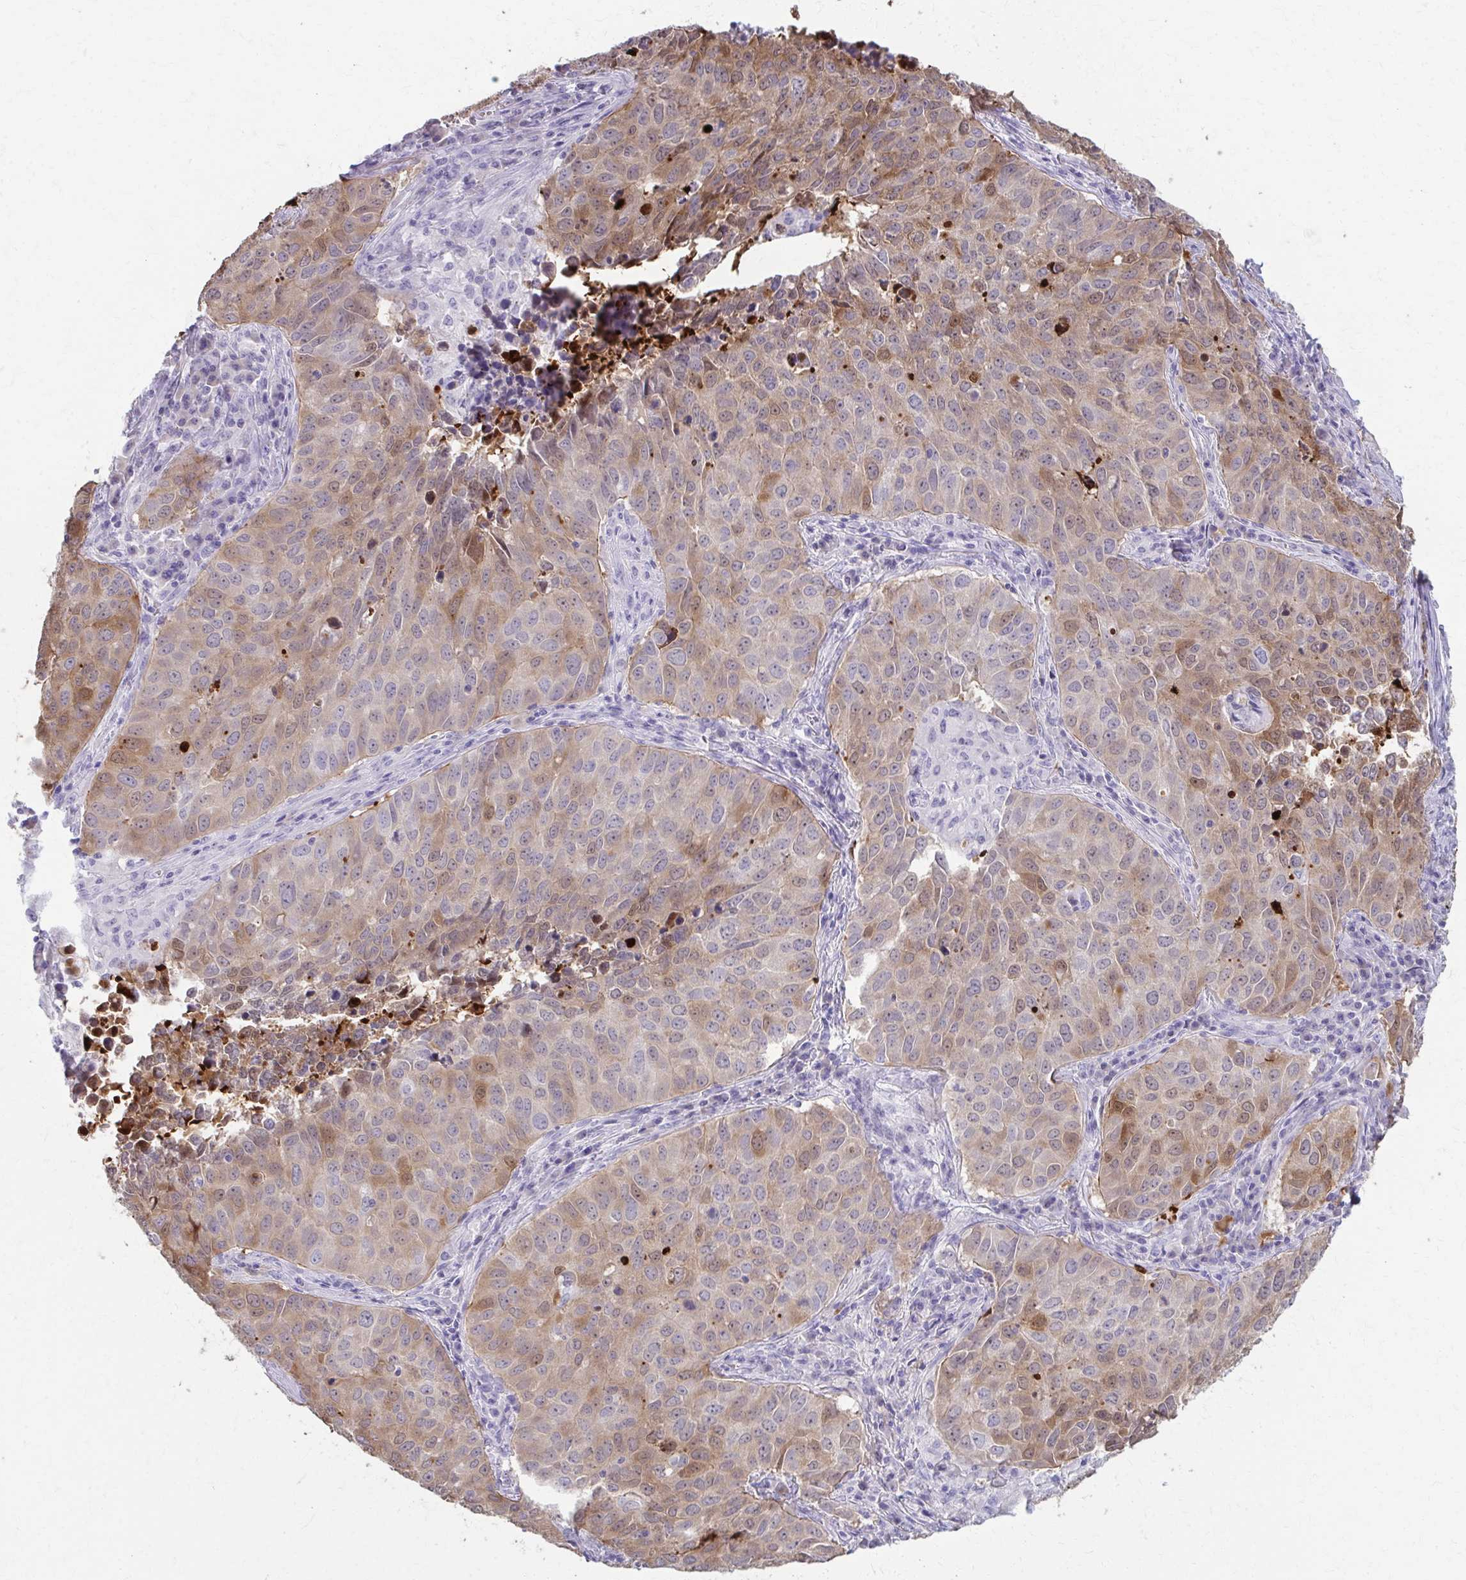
{"staining": {"intensity": "moderate", "quantity": "25%-75%", "location": "cytoplasmic/membranous"}, "tissue": "lung cancer", "cell_type": "Tumor cells", "image_type": "cancer", "snomed": [{"axis": "morphology", "description": "Adenocarcinoma, NOS"}, {"axis": "topography", "description": "Lung"}], "caption": "Moderate cytoplasmic/membranous expression is appreciated in approximately 25%-75% of tumor cells in lung cancer (adenocarcinoma).", "gene": "OR4M1", "patient": {"sex": "female", "age": 50}}